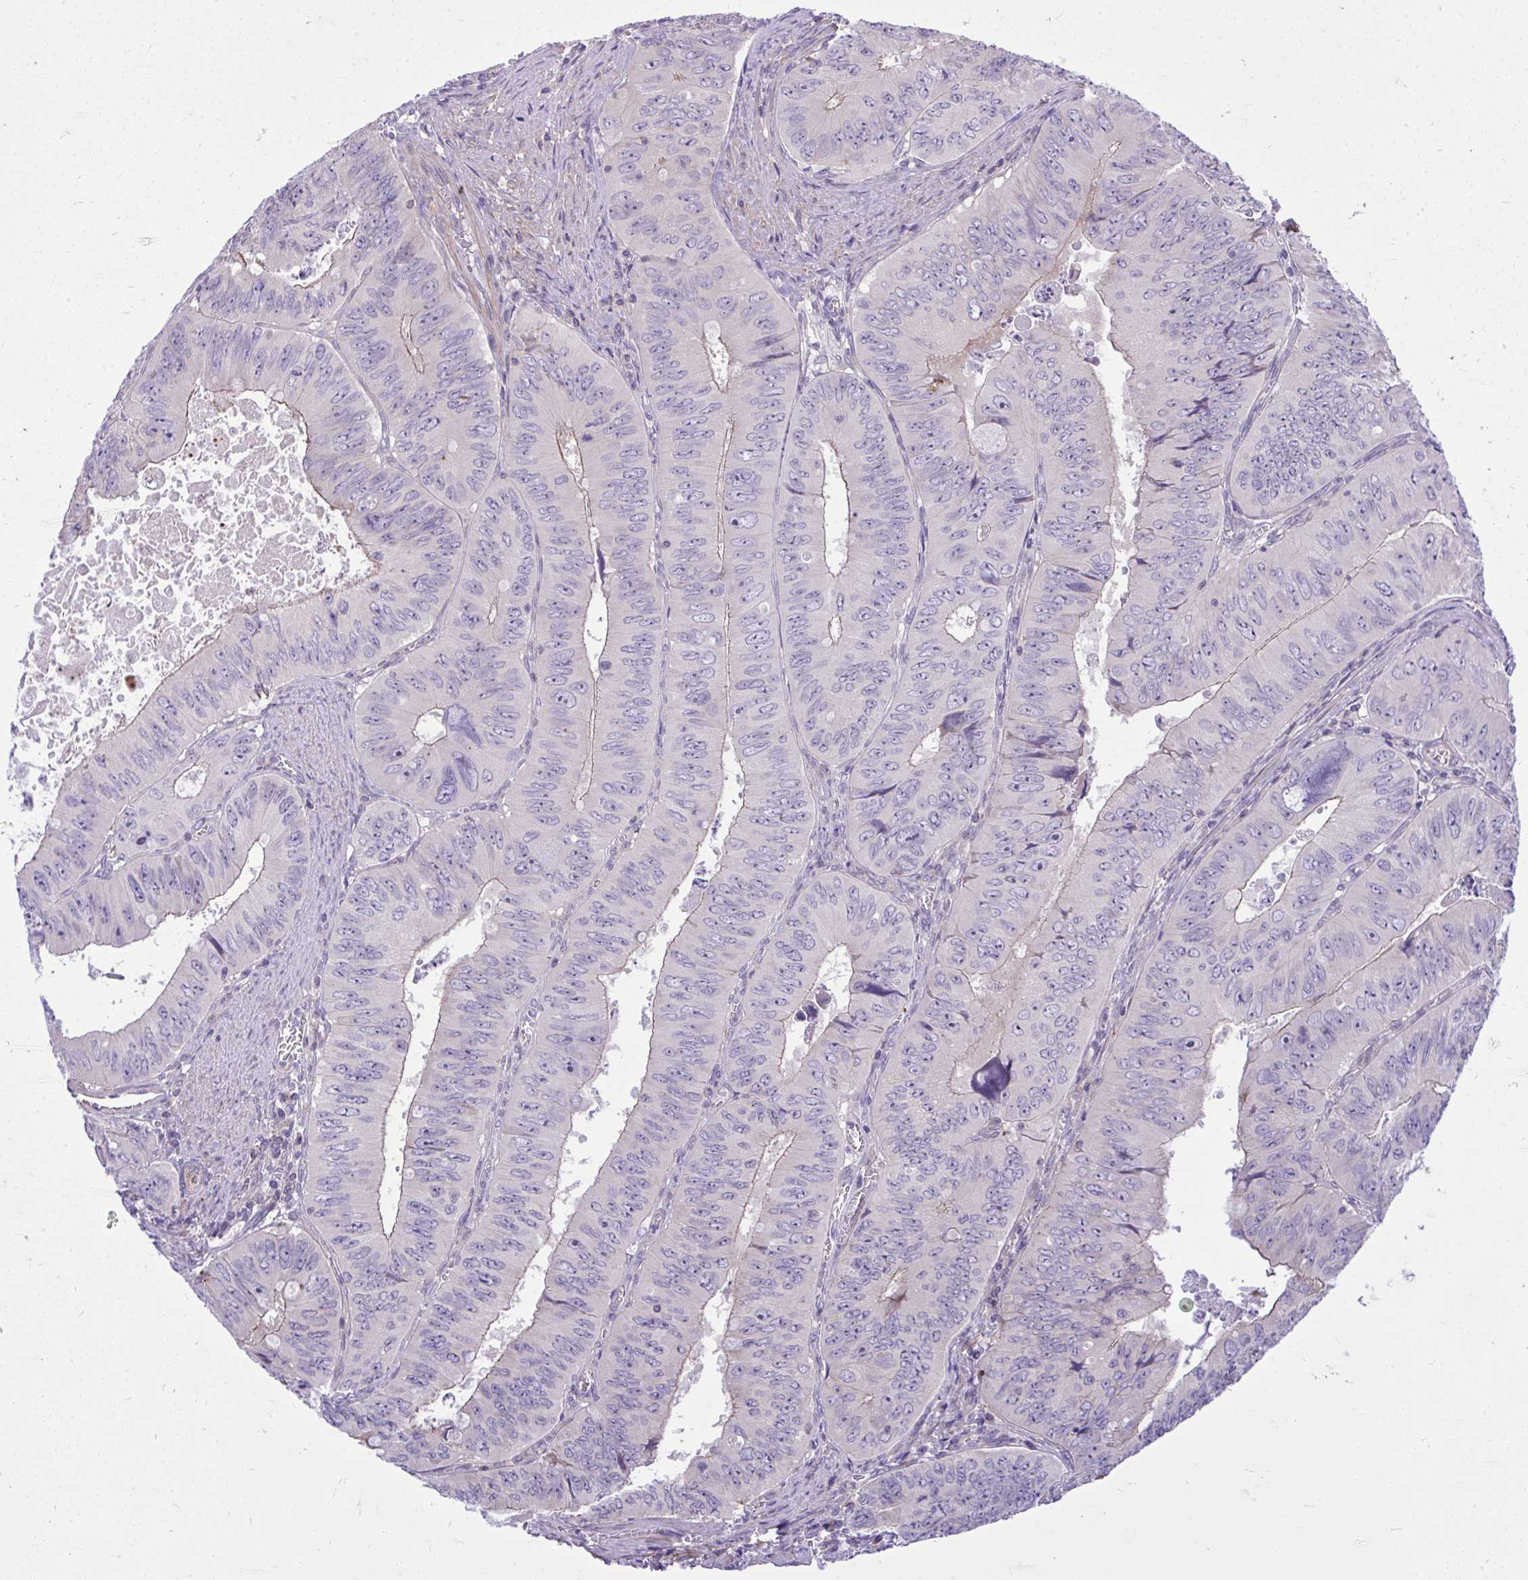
{"staining": {"intensity": "negative", "quantity": "none", "location": "none"}, "tissue": "colorectal cancer", "cell_type": "Tumor cells", "image_type": "cancer", "snomed": [{"axis": "morphology", "description": "Adenocarcinoma, NOS"}, {"axis": "topography", "description": "Colon"}], "caption": "Tumor cells are negative for protein expression in human adenocarcinoma (colorectal).", "gene": "GRK4", "patient": {"sex": "female", "age": 84}}